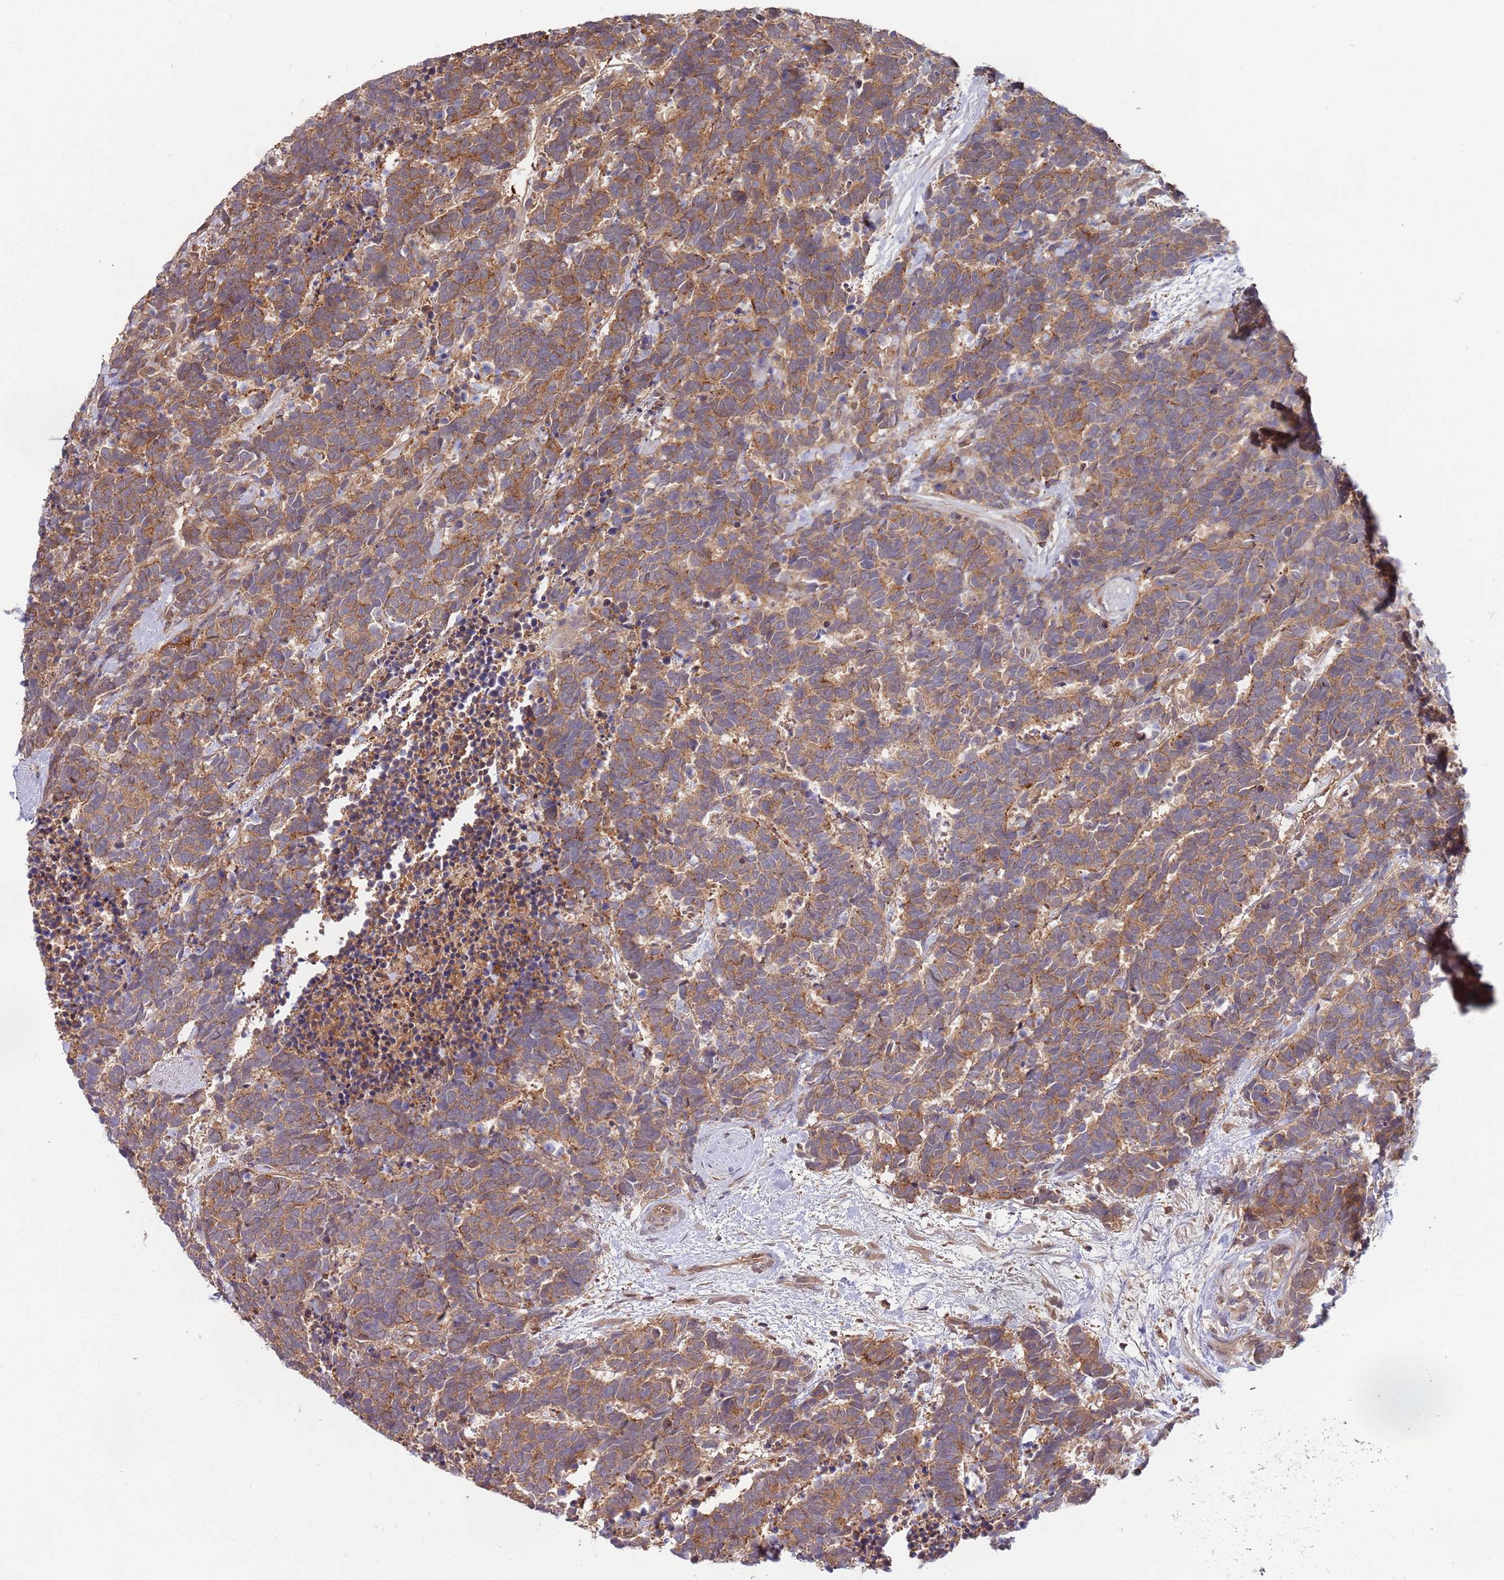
{"staining": {"intensity": "moderate", "quantity": ">75%", "location": "cytoplasmic/membranous"}, "tissue": "carcinoid", "cell_type": "Tumor cells", "image_type": "cancer", "snomed": [{"axis": "morphology", "description": "Carcinoma, NOS"}, {"axis": "morphology", "description": "Carcinoid, malignant, NOS"}, {"axis": "topography", "description": "Prostate"}], "caption": "Immunohistochemistry (DAB (3,3'-diaminobenzidine)) staining of carcinoid displays moderate cytoplasmic/membranous protein staining in approximately >75% of tumor cells. (DAB = brown stain, brightfield microscopy at high magnification).", "gene": "GSDMD", "patient": {"sex": "male", "age": 57}}